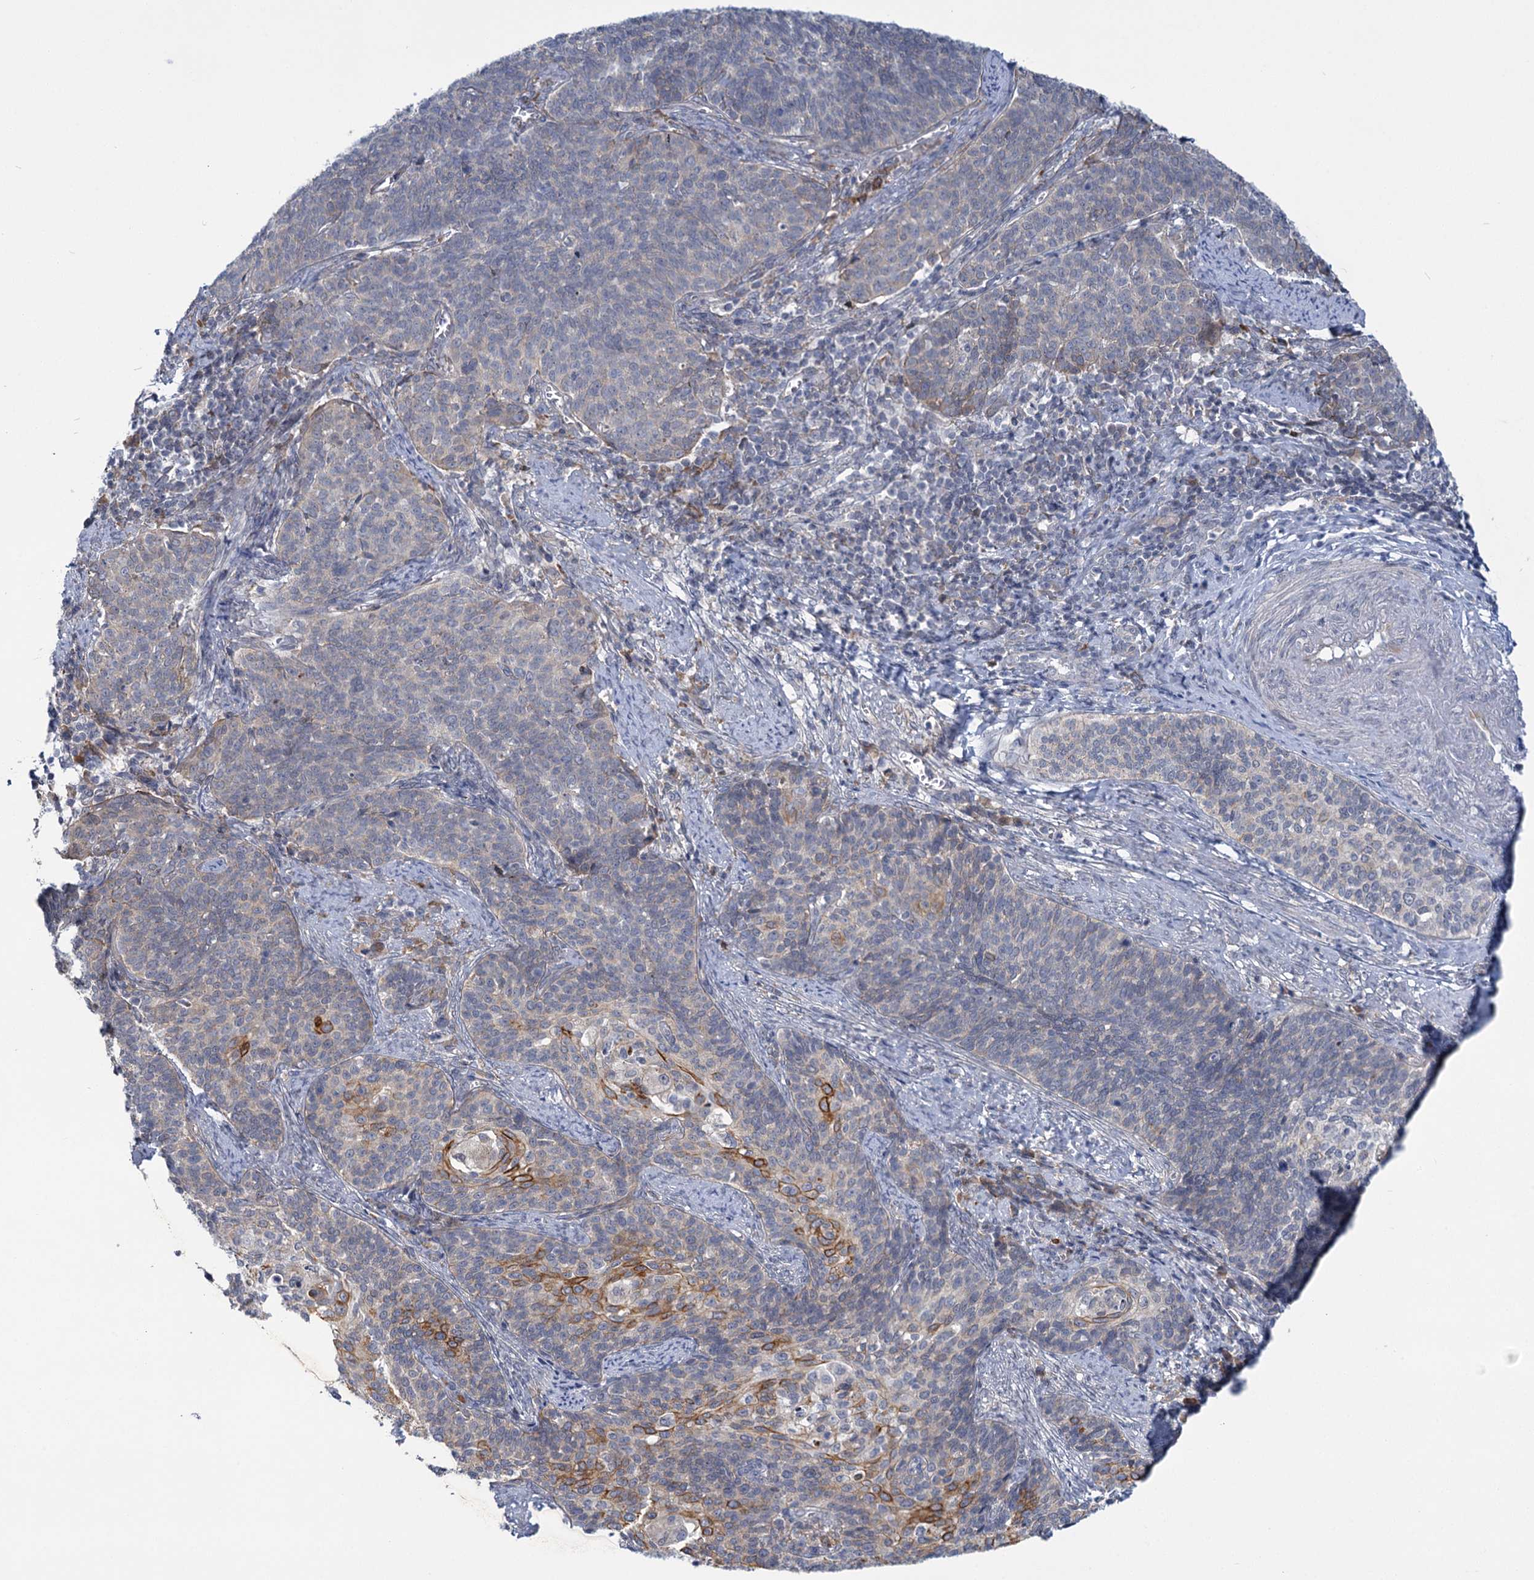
{"staining": {"intensity": "moderate", "quantity": "<25%", "location": "cytoplasmic/membranous"}, "tissue": "cervical cancer", "cell_type": "Tumor cells", "image_type": "cancer", "snomed": [{"axis": "morphology", "description": "Squamous cell carcinoma, NOS"}, {"axis": "topography", "description": "Cervix"}], "caption": "High-power microscopy captured an immunohistochemistry (IHC) histopathology image of squamous cell carcinoma (cervical), revealing moderate cytoplasmic/membranous expression in about <25% of tumor cells.", "gene": "MBLAC2", "patient": {"sex": "female", "age": 39}}